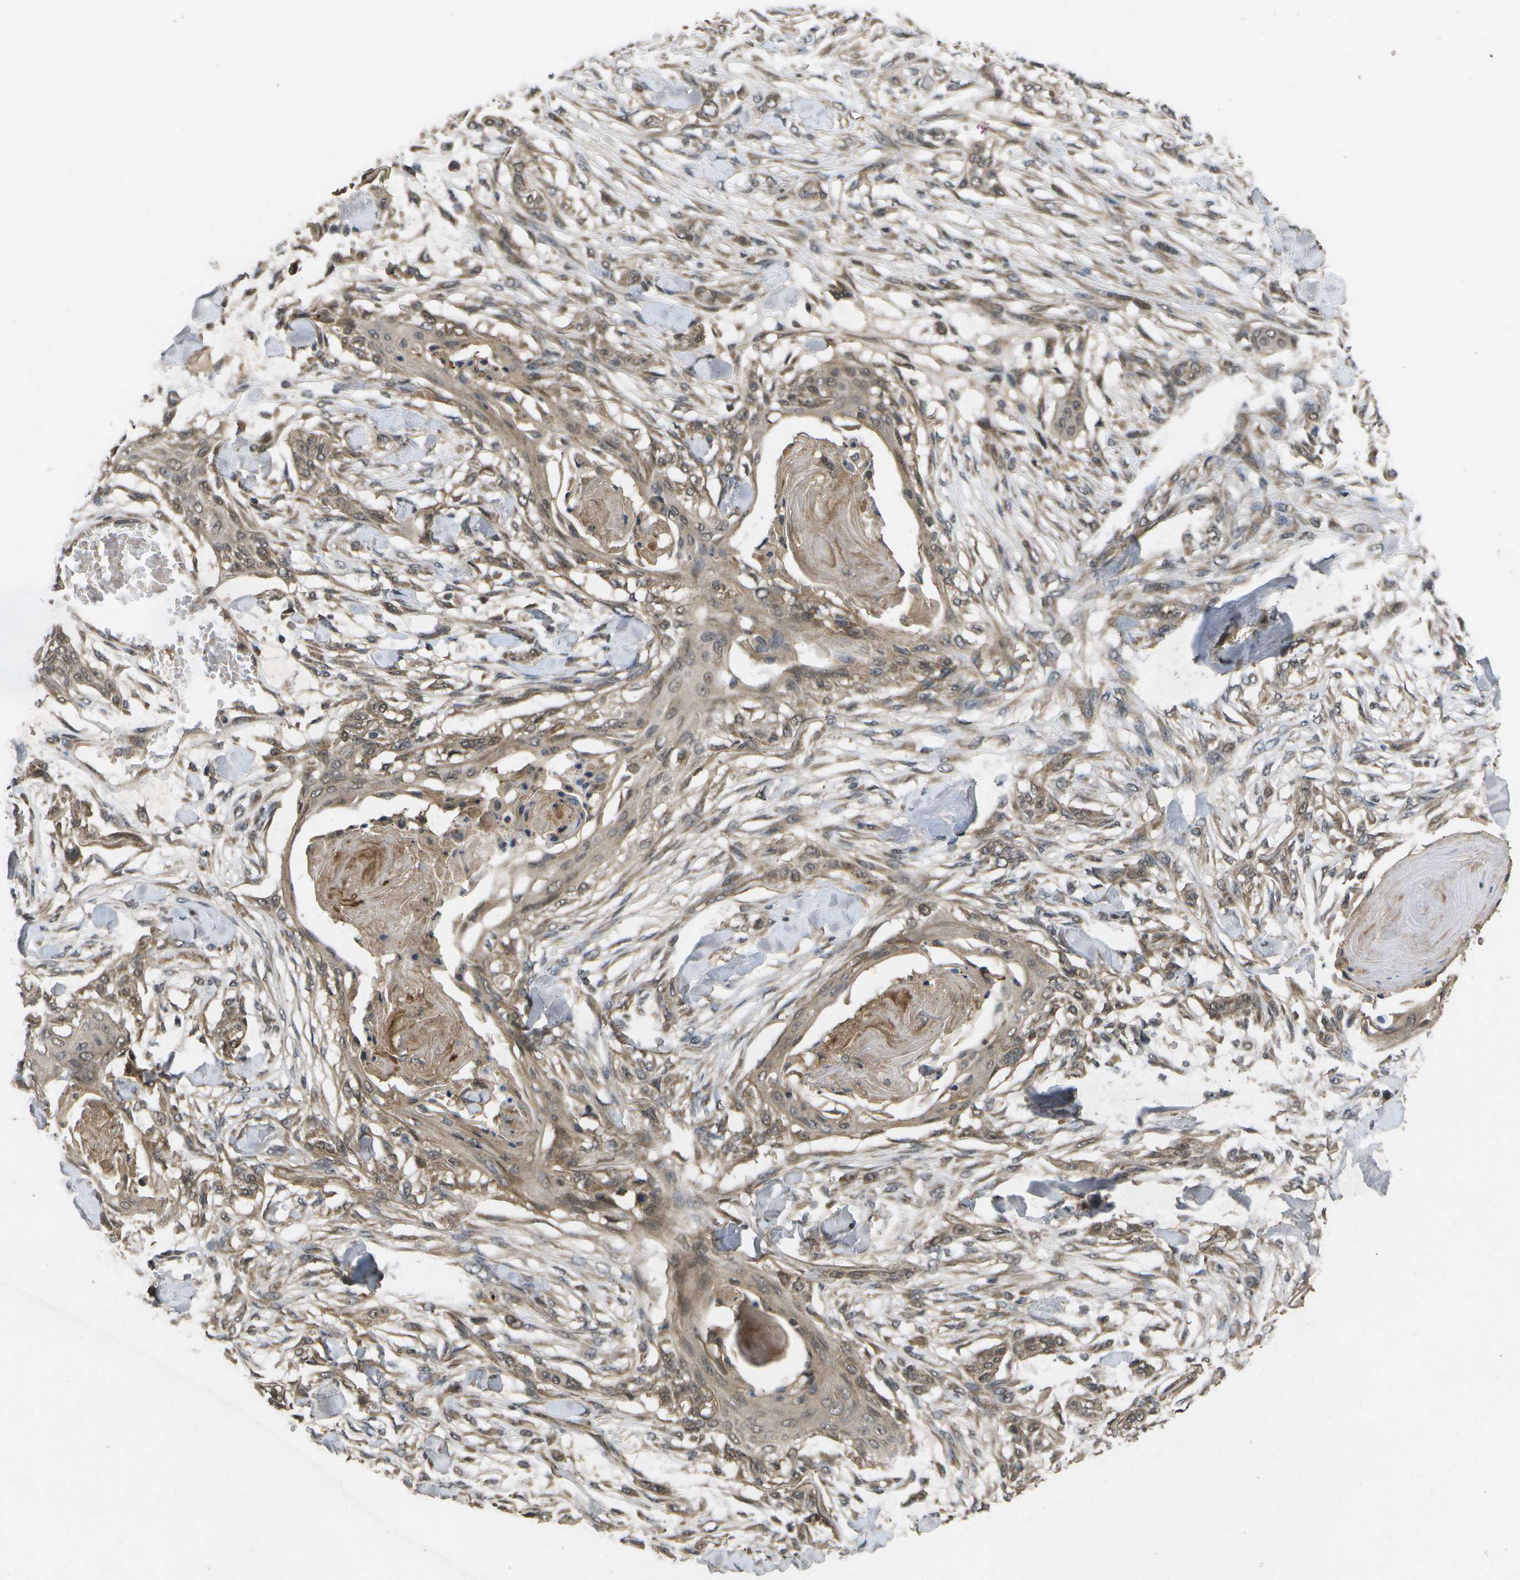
{"staining": {"intensity": "moderate", "quantity": ">75%", "location": "cytoplasmic/membranous"}, "tissue": "skin cancer", "cell_type": "Tumor cells", "image_type": "cancer", "snomed": [{"axis": "morphology", "description": "Normal tissue, NOS"}, {"axis": "morphology", "description": "Squamous cell carcinoma, NOS"}, {"axis": "topography", "description": "Skin"}], "caption": "Immunohistochemistry micrograph of skin cancer stained for a protein (brown), which shows medium levels of moderate cytoplasmic/membranous positivity in about >75% of tumor cells.", "gene": "ALAS1", "patient": {"sex": "female", "age": 59}}